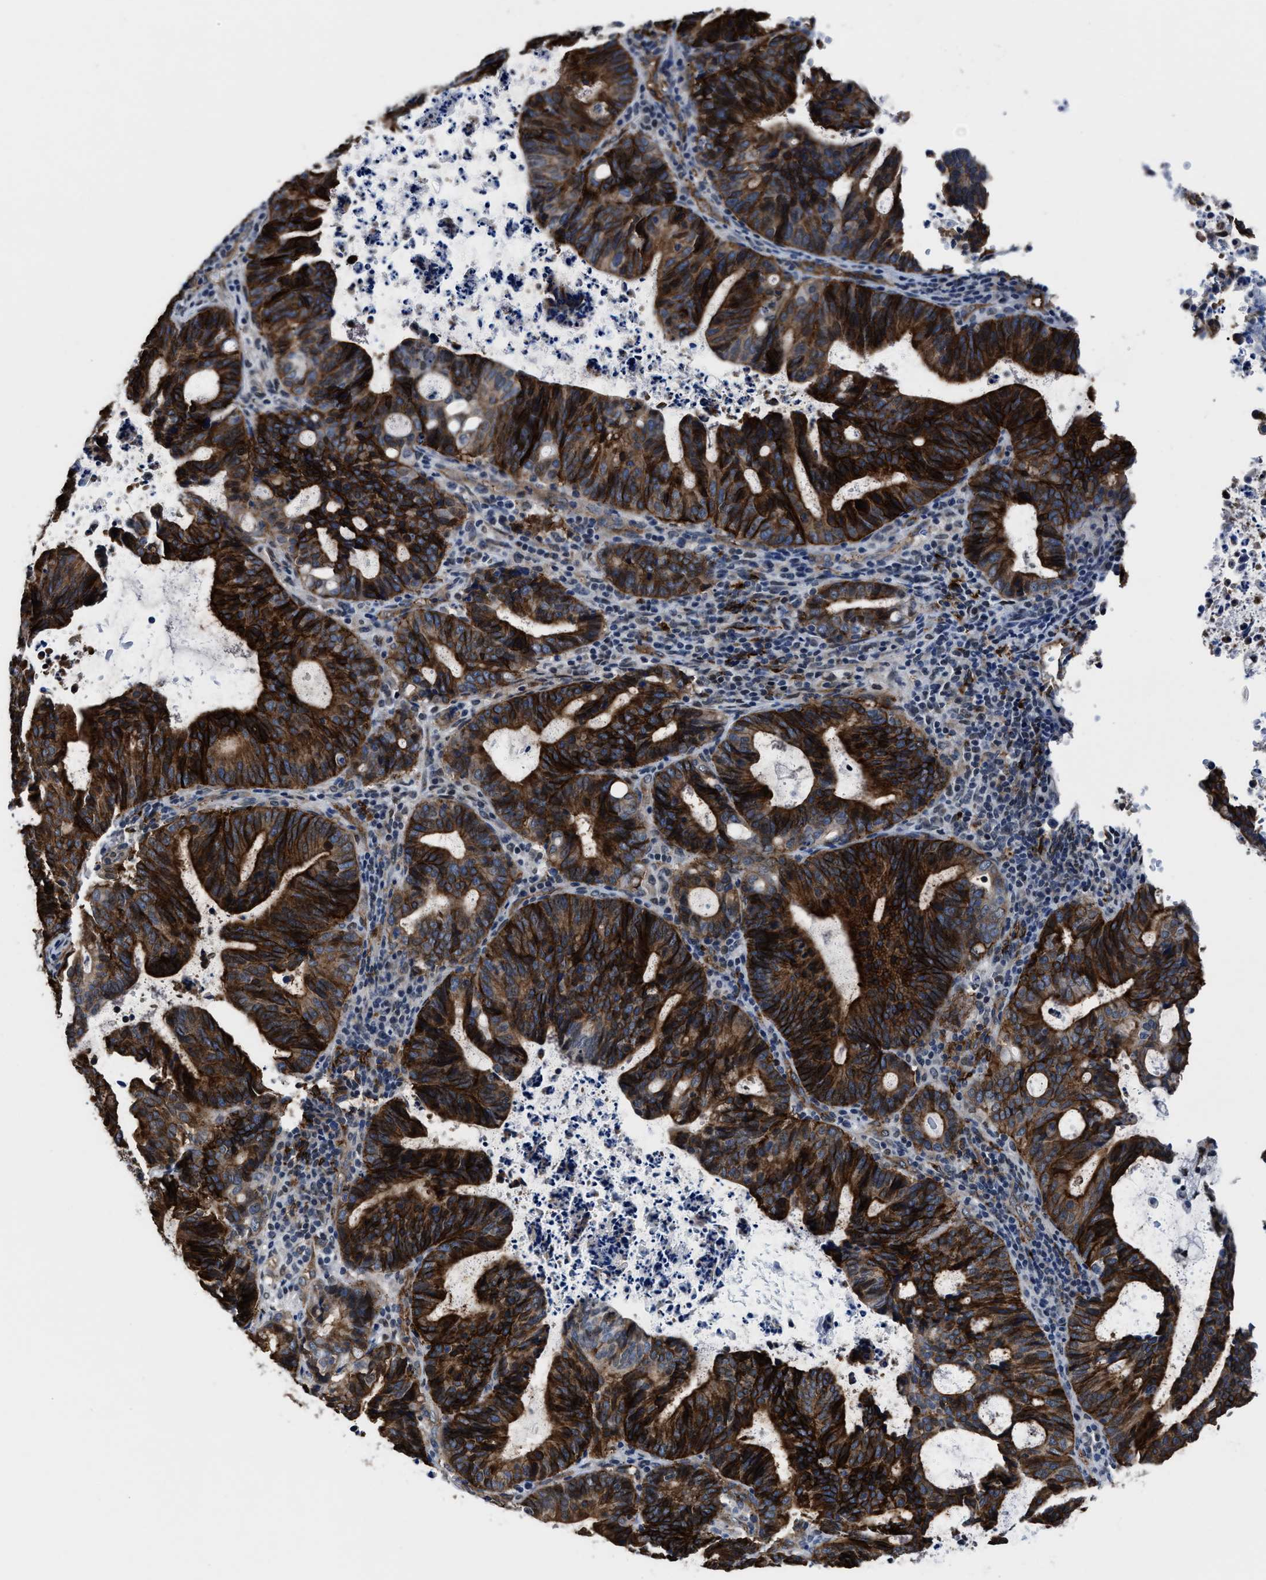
{"staining": {"intensity": "strong", "quantity": ">75%", "location": "cytoplasmic/membranous"}, "tissue": "endometrial cancer", "cell_type": "Tumor cells", "image_type": "cancer", "snomed": [{"axis": "morphology", "description": "Adenocarcinoma, NOS"}, {"axis": "topography", "description": "Uterus"}], "caption": "Human endometrial adenocarcinoma stained for a protein (brown) shows strong cytoplasmic/membranous positive expression in approximately >75% of tumor cells.", "gene": "MARCKSL1", "patient": {"sex": "female", "age": 83}}